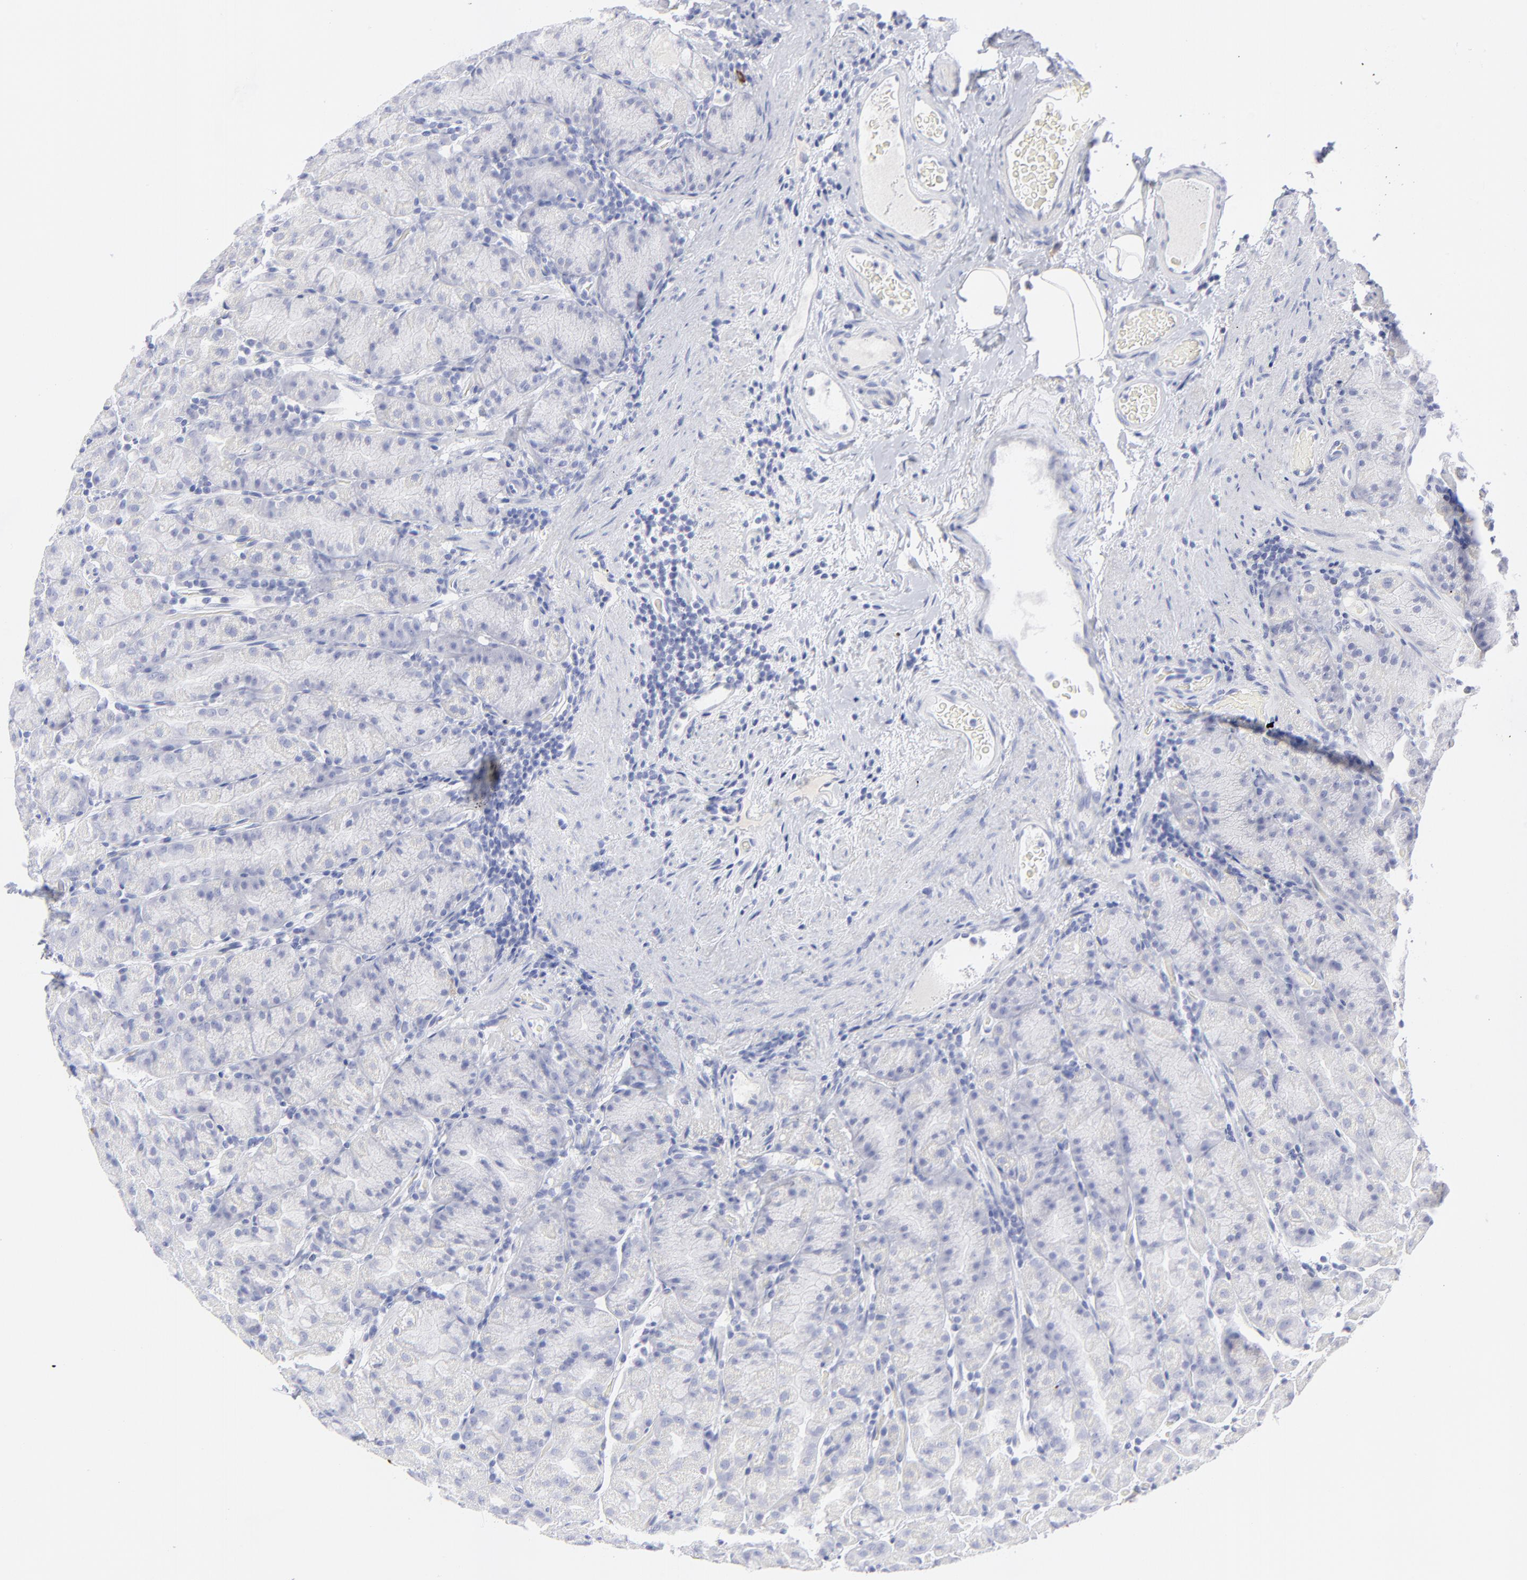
{"staining": {"intensity": "strong", "quantity": "<25%", "location": "cytoplasmic/membranous"}, "tissue": "stomach", "cell_type": "Glandular cells", "image_type": "normal", "snomed": [{"axis": "morphology", "description": "Normal tissue, NOS"}, {"axis": "topography", "description": "Stomach, upper"}], "caption": "IHC histopathology image of unremarkable human stomach stained for a protein (brown), which displays medium levels of strong cytoplasmic/membranous positivity in about <25% of glandular cells.", "gene": "CCNB1", "patient": {"sex": "male", "age": 68}}